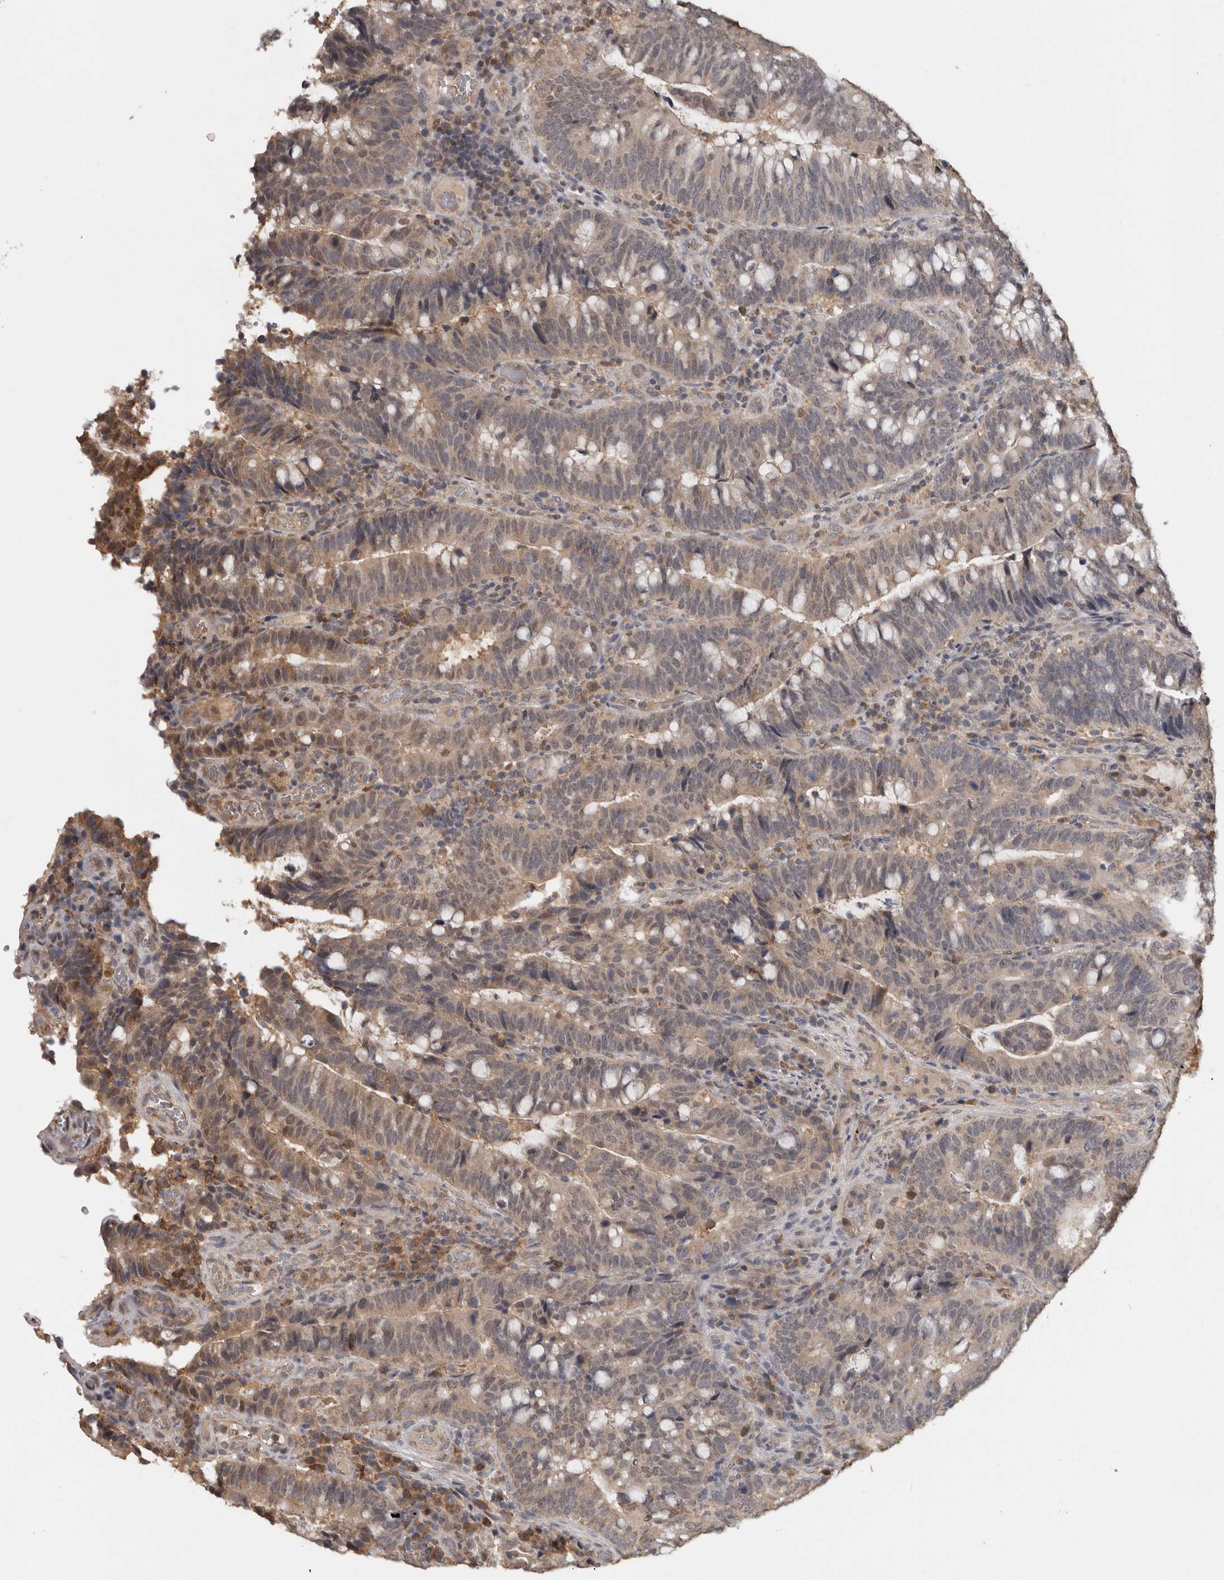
{"staining": {"intensity": "weak", "quantity": "25%-75%", "location": "cytoplasmic/membranous"}, "tissue": "colorectal cancer", "cell_type": "Tumor cells", "image_type": "cancer", "snomed": [{"axis": "morphology", "description": "Adenocarcinoma, NOS"}, {"axis": "topography", "description": "Colon"}], "caption": "Immunohistochemical staining of human colorectal cancer (adenocarcinoma) demonstrates low levels of weak cytoplasmic/membranous protein expression in approximately 25%-75% of tumor cells.", "gene": "MTF1", "patient": {"sex": "female", "age": 66}}